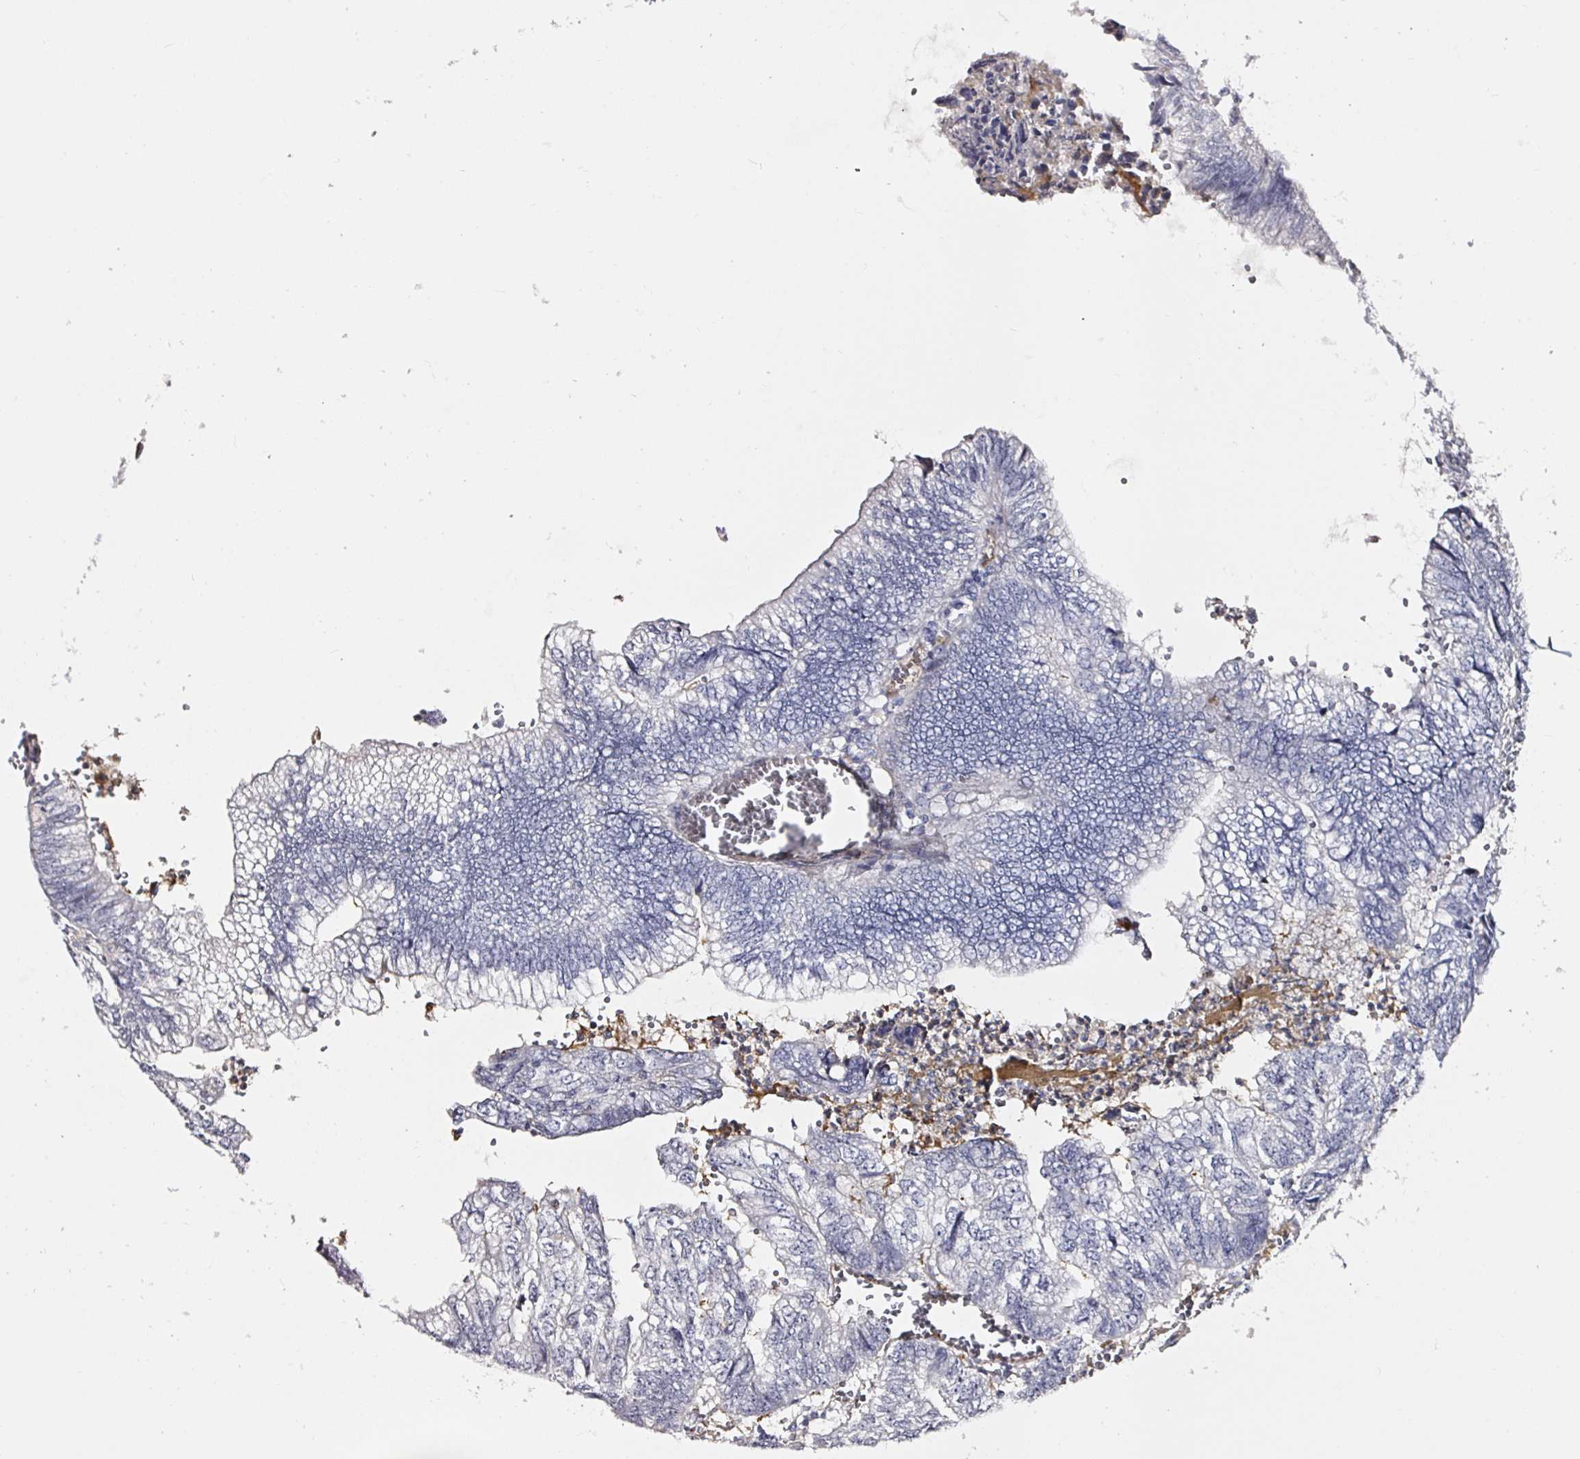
{"staining": {"intensity": "negative", "quantity": "none", "location": "none"}, "tissue": "colorectal cancer", "cell_type": "Tumor cells", "image_type": "cancer", "snomed": [{"axis": "morphology", "description": "Adenocarcinoma, NOS"}, {"axis": "topography", "description": "Colon"}], "caption": "The histopathology image demonstrates no significant expression in tumor cells of colorectal cancer (adenocarcinoma).", "gene": "ACSBG2", "patient": {"sex": "male", "age": 86}}